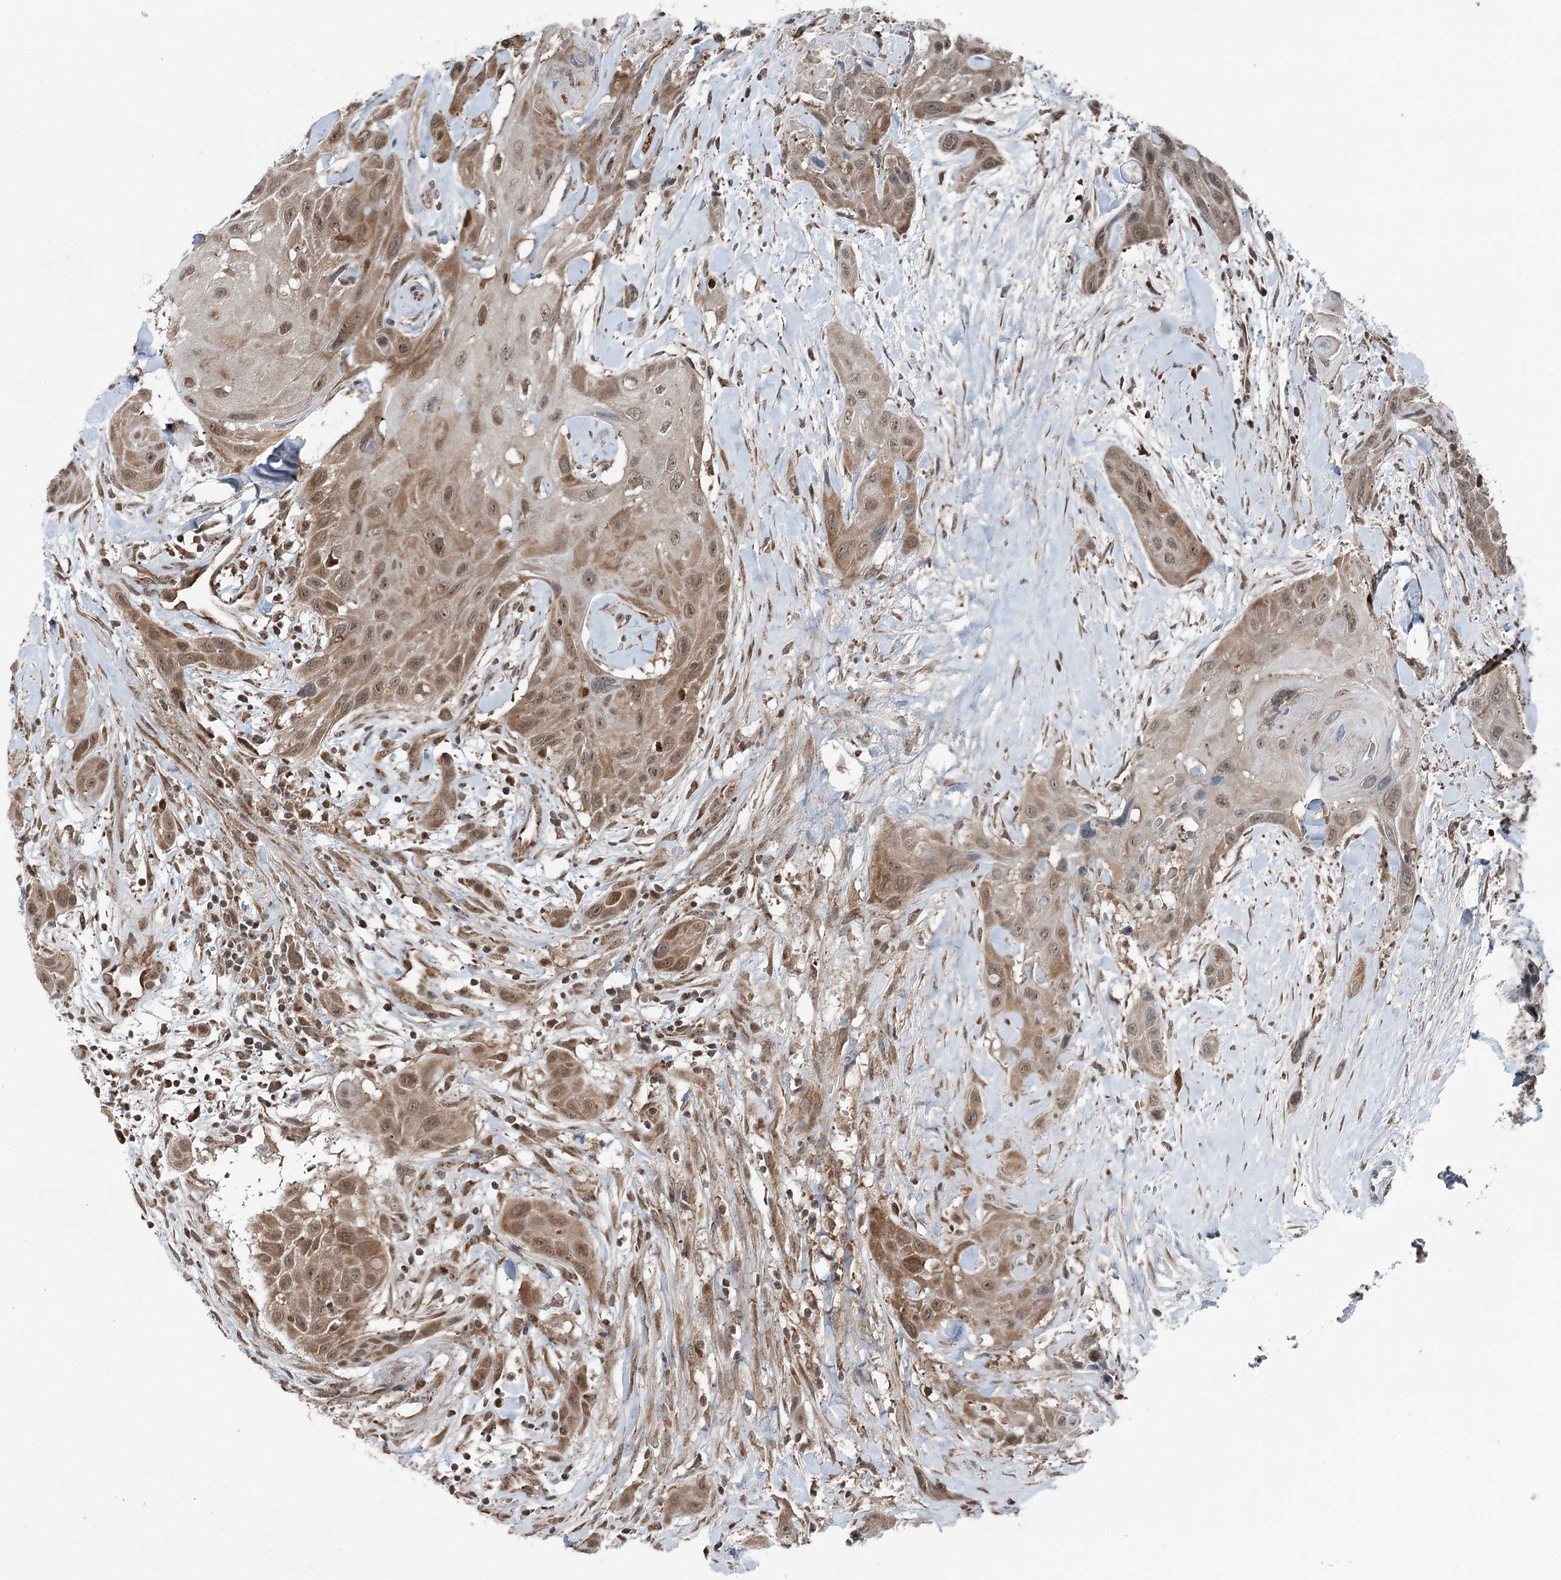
{"staining": {"intensity": "moderate", "quantity": ">75%", "location": "cytoplasmic/membranous,nuclear"}, "tissue": "head and neck cancer", "cell_type": "Tumor cells", "image_type": "cancer", "snomed": [{"axis": "morphology", "description": "Squamous cell carcinoma, NOS"}, {"axis": "topography", "description": "Head-Neck"}], "caption": "Brown immunohistochemical staining in human head and neck cancer exhibits moderate cytoplasmic/membranous and nuclear expression in approximately >75% of tumor cells.", "gene": "WAPL", "patient": {"sex": "male", "age": 81}}